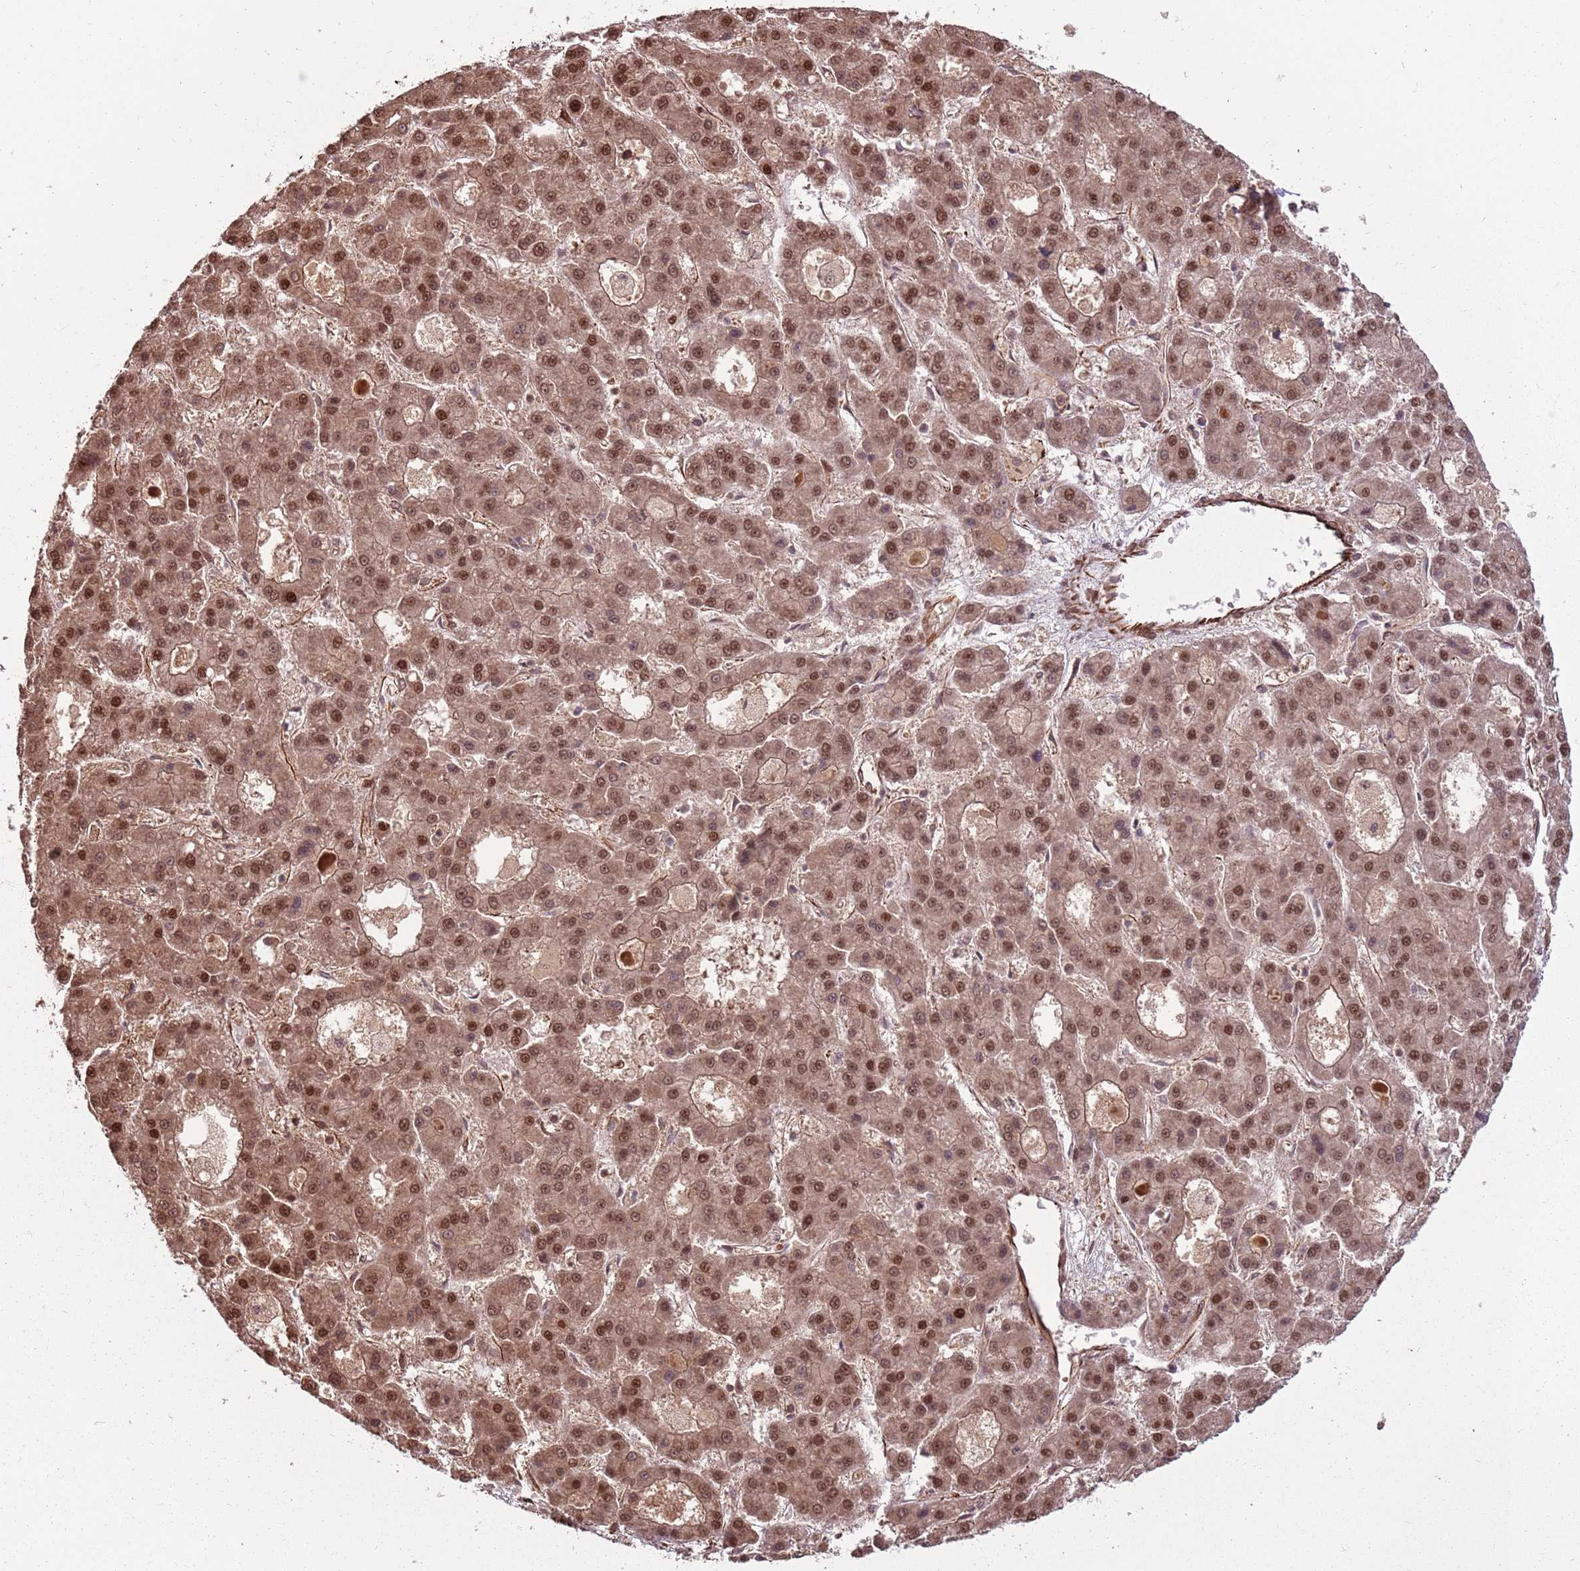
{"staining": {"intensity": "moderate", "quantity": ">75%", "location": "cytoplasmic/membranous,nuclear"}, "tissue": "liver cancer", "cell_type": "Tumor cells", "image_type": "cancer", "snomed": [{"axis": "morphology", "description": "Carcinoma, Hepatocellular, NOS"}, {"axis": "topography", "description": "Liver"}], "caption": "Immunohistochemistry (IHC) image of neoplastic tissue: hepatocellular carcinoma (liver) stained using IHC displays medium levels of moderate protein expression localized specifically in the cytoplasmic/membranous and nuclear of tumor cells, appearing as a cytoplasmic/membranous and nuclear brown color.", "gene": "ADAMTS3", "patient": {"sex": "male", "age": 70}}